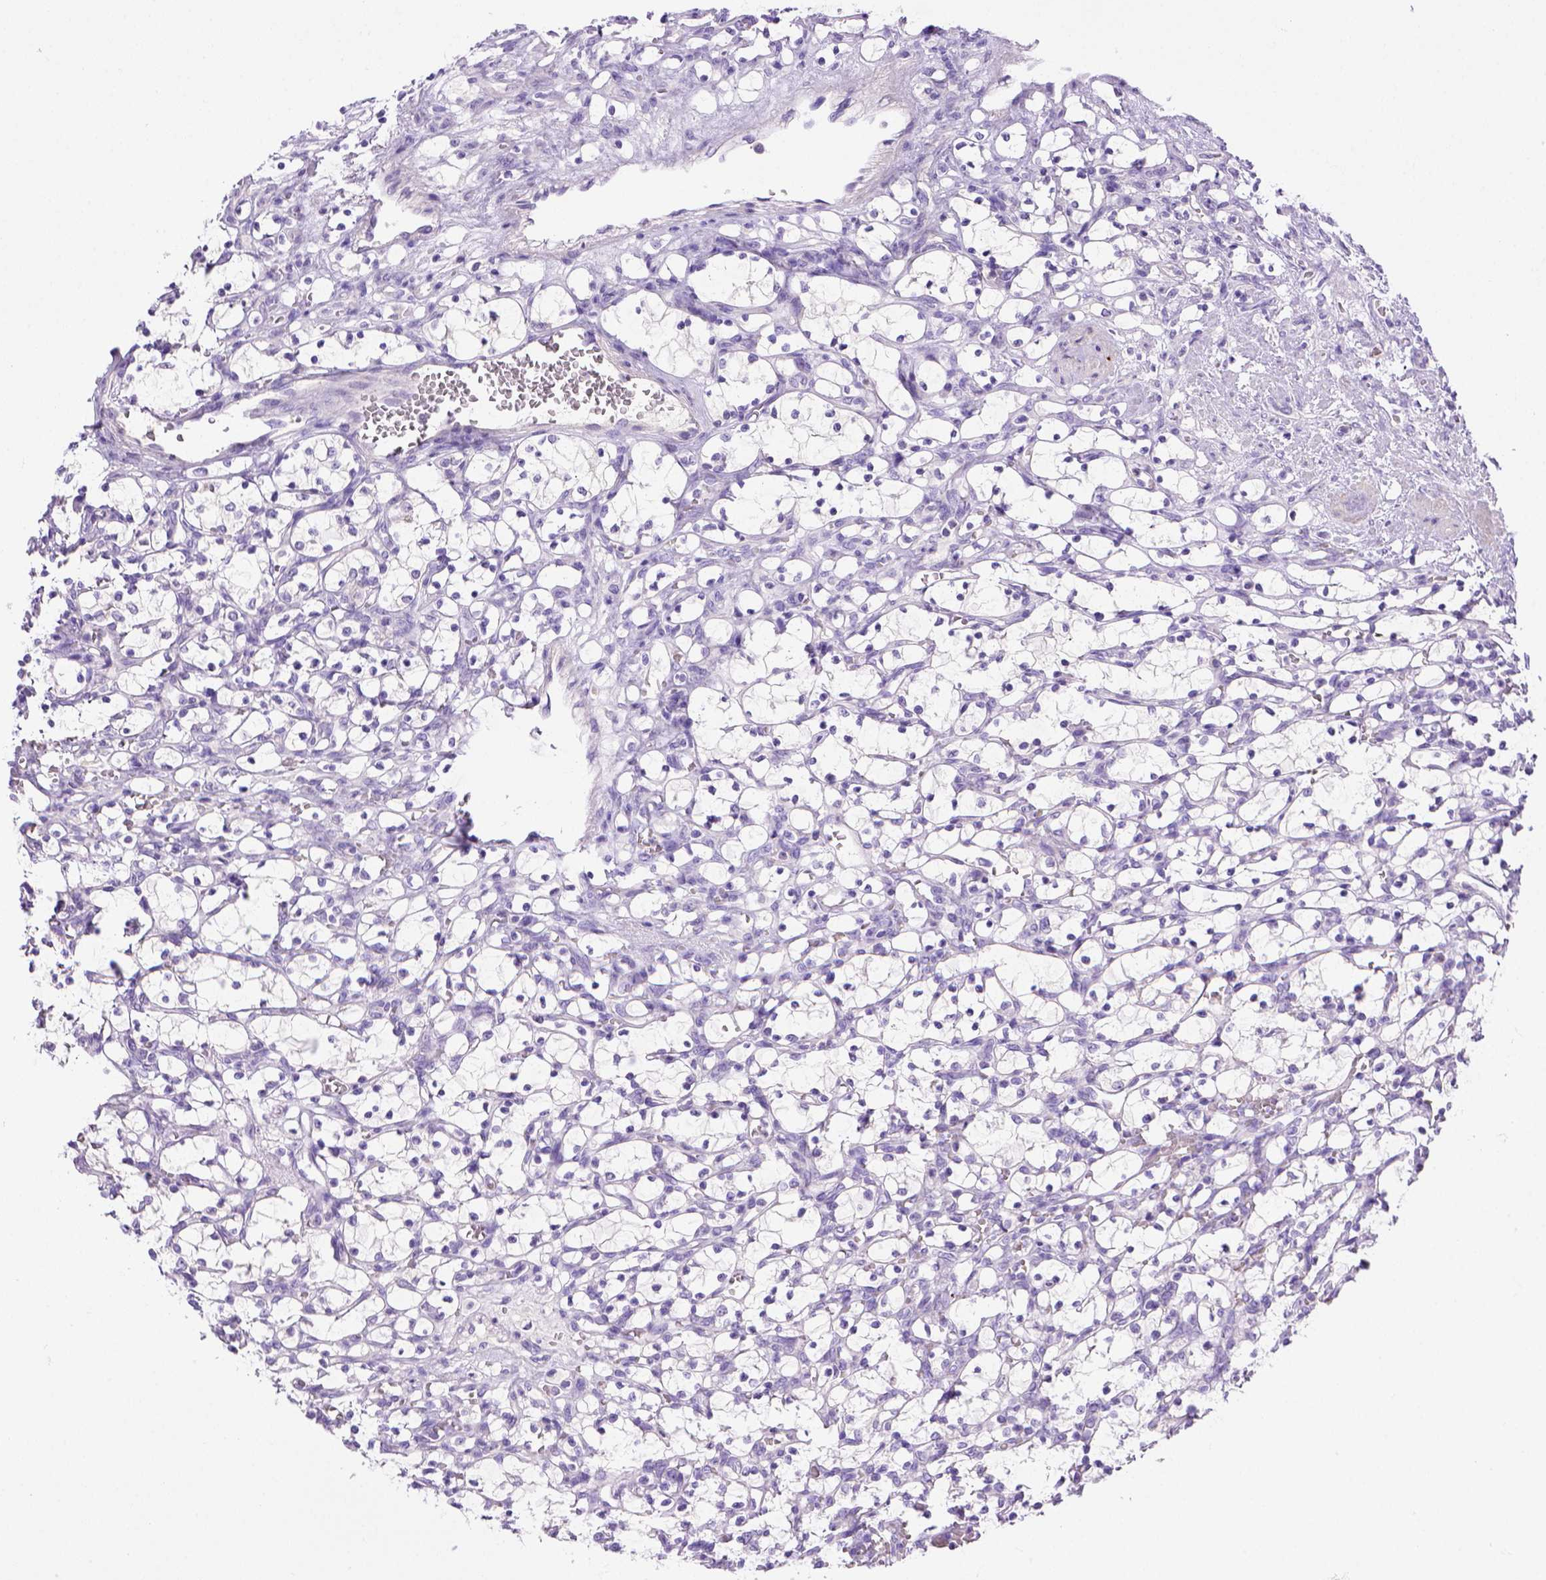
{"staining": {"intensity": "negative", "quantity": "none", "location": "none"}, "tissue": "renal cancer", "cell_type": "Tumor cells", "image_type": "cancer", "snomed": [{"axis": "morphology", "description": "Adenocarcinoma, NOS"}, {"axis": "topography", "description": "Kidney"}], "caption": "Immunohistochemistry (IHC) histopathology image of neoplastic tissue: human adenocarcinoma (renal) stained with DAB (3,3'-diaminobenzidine) shows no significant protein expression in tumor cells.", "gene": "BAAT", "patient": {"sex": "female", "age": 69}}